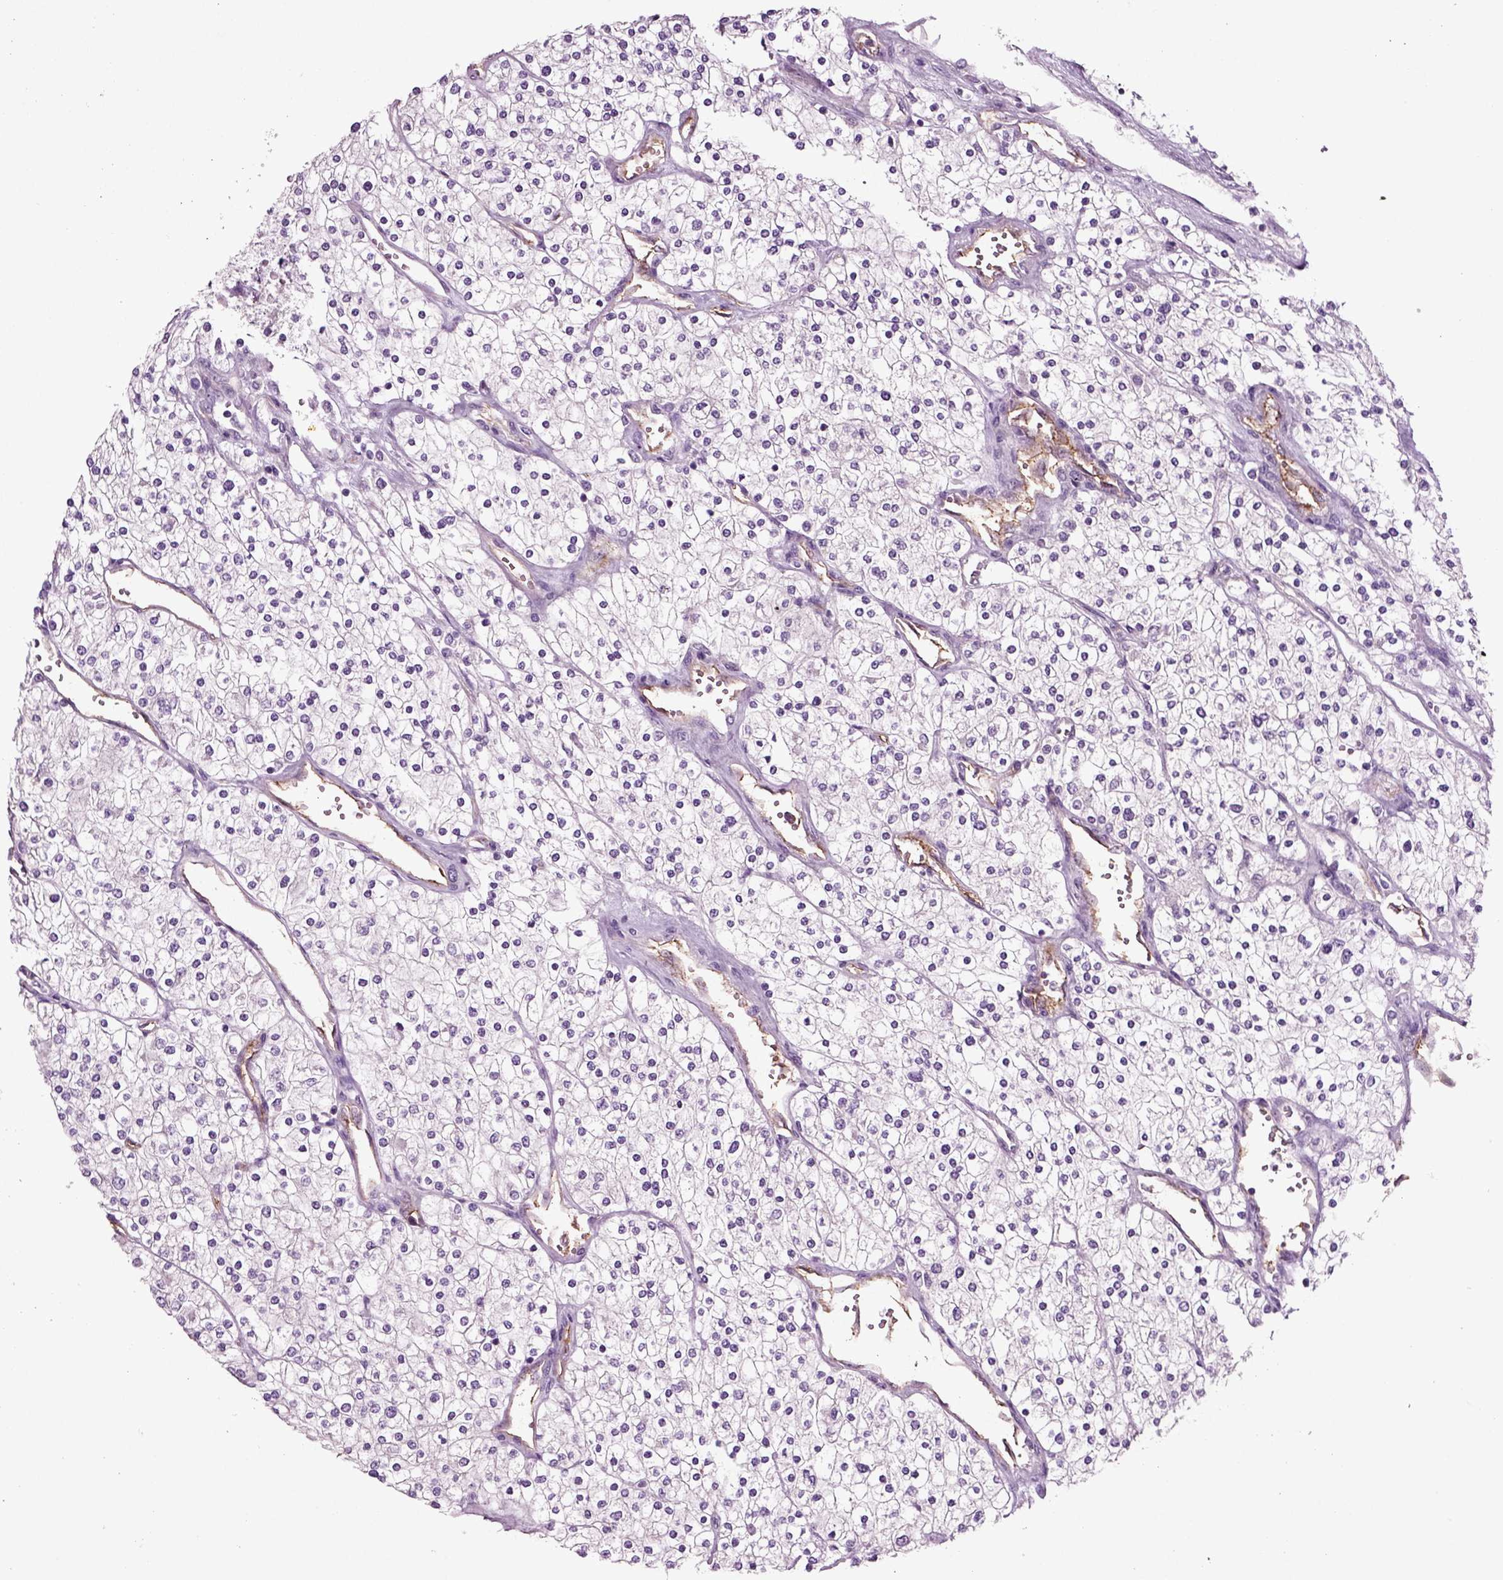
{"staining": {"intensity": "negative", "quantity": "none", "location": "none"}, "tissue": "renal cancer", "cell_type": "Tumor cells", "image_type": "cancer", "snomed": [{"axis": "morphology", "description": "Adenocarcinoma, NOS"}, {"axis": "topography", "description": "Kidney"}], "caption": "Human renal adenocarcinoma stained for a protein using IHC shows no expression in tumor cells.", "gene": "COL9A2", "patient": {"sex": "male", "age": 80}}